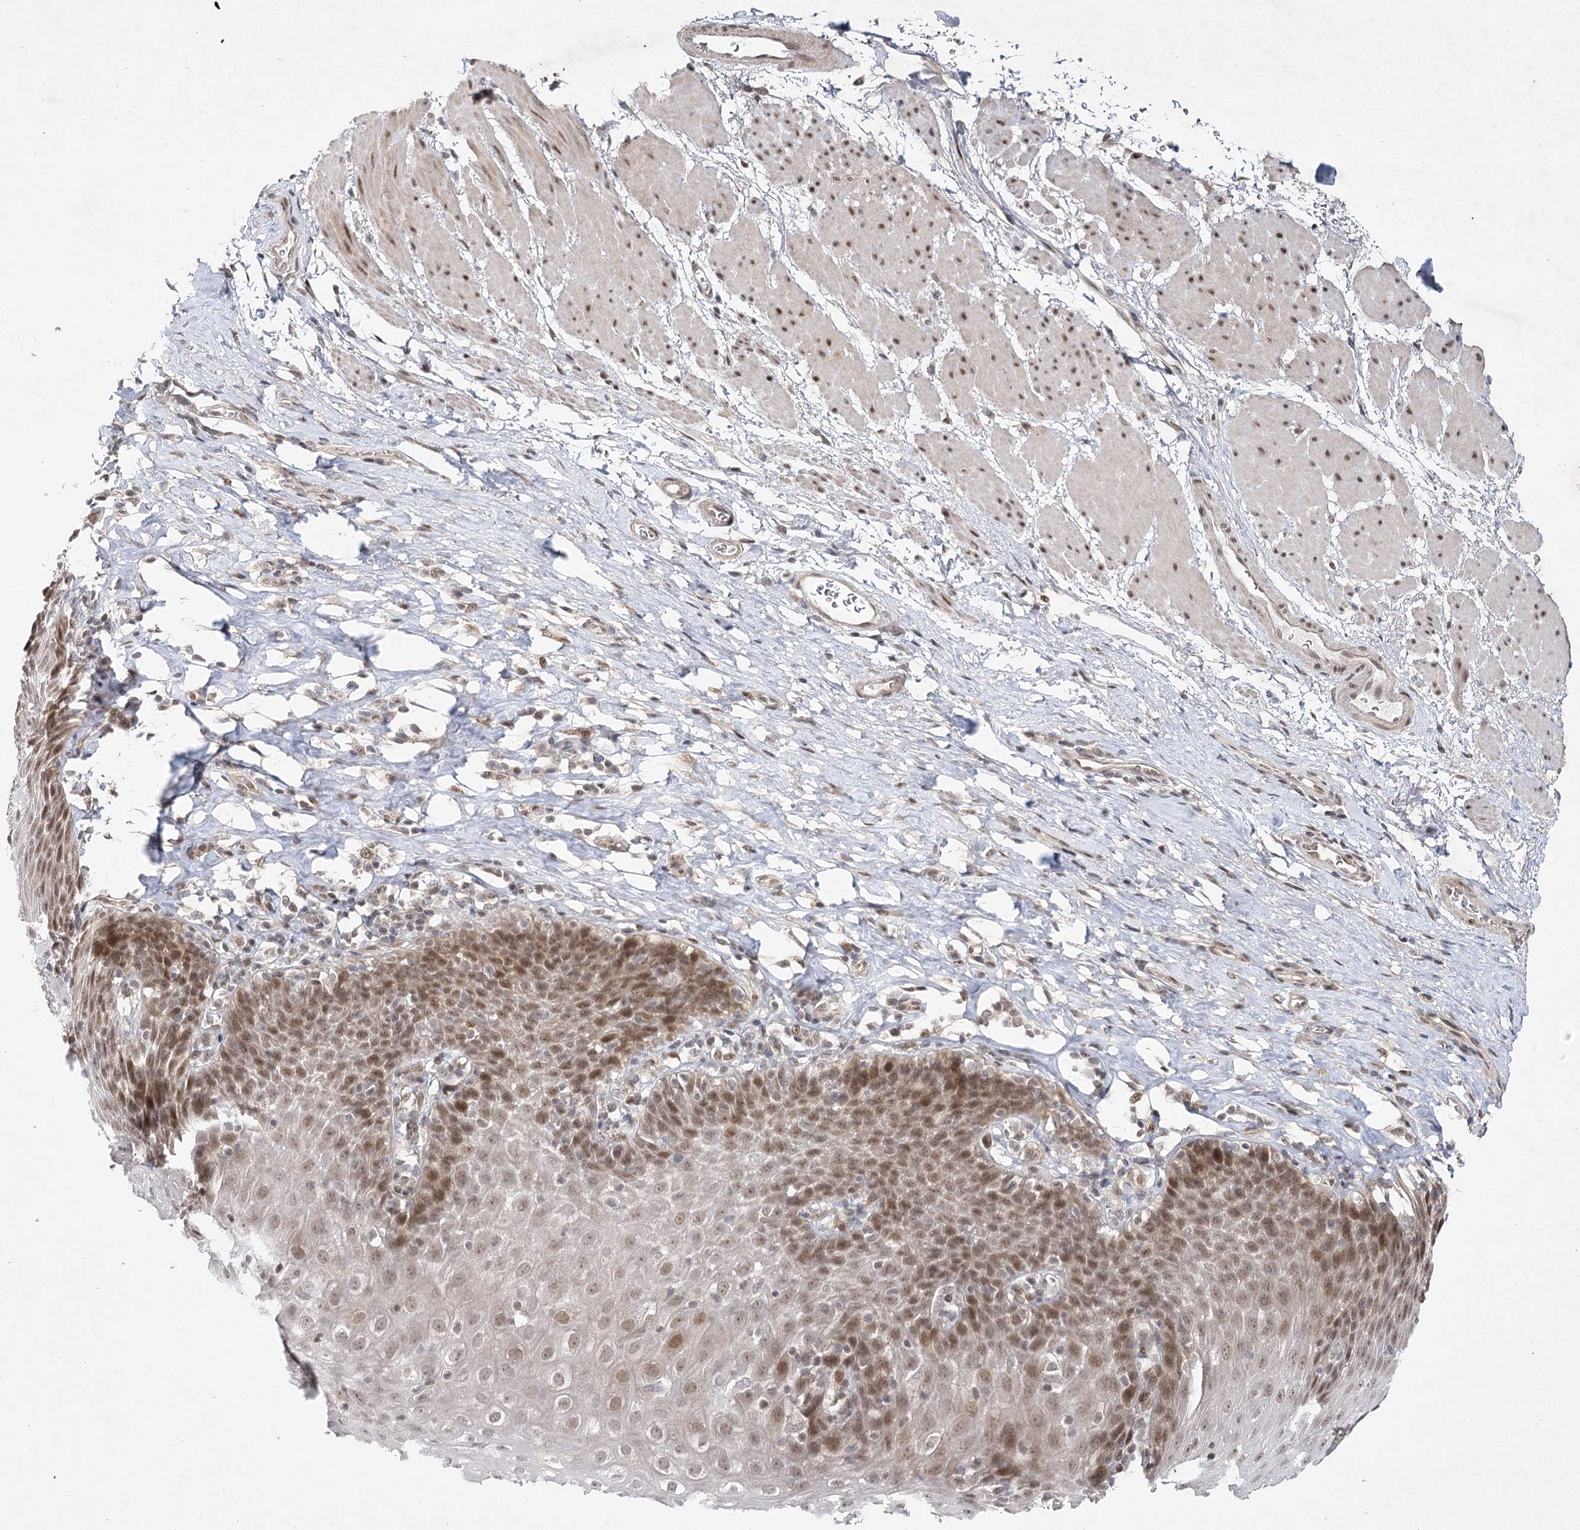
{"staining": {"intensity": "moderate", "quantity": "25%-75%", "location": "nuclear"}, "tissue": "esophagus", "cell_type": "Squamous epithelial cells", "image_type": "normal", "snomed": [{"axis": "morphology", "description": "Normal tissue, NOS"}, {"axis": "topography", "description": "Esophagus"}], "caption": "Esophagus stained for a protein (brown) reveals moderate nuclear positive staining in about 25%-75% of squamous epithelial cells.", "gene": "DCUN1D4", "patient": {"sex": "female", "age": 61}}